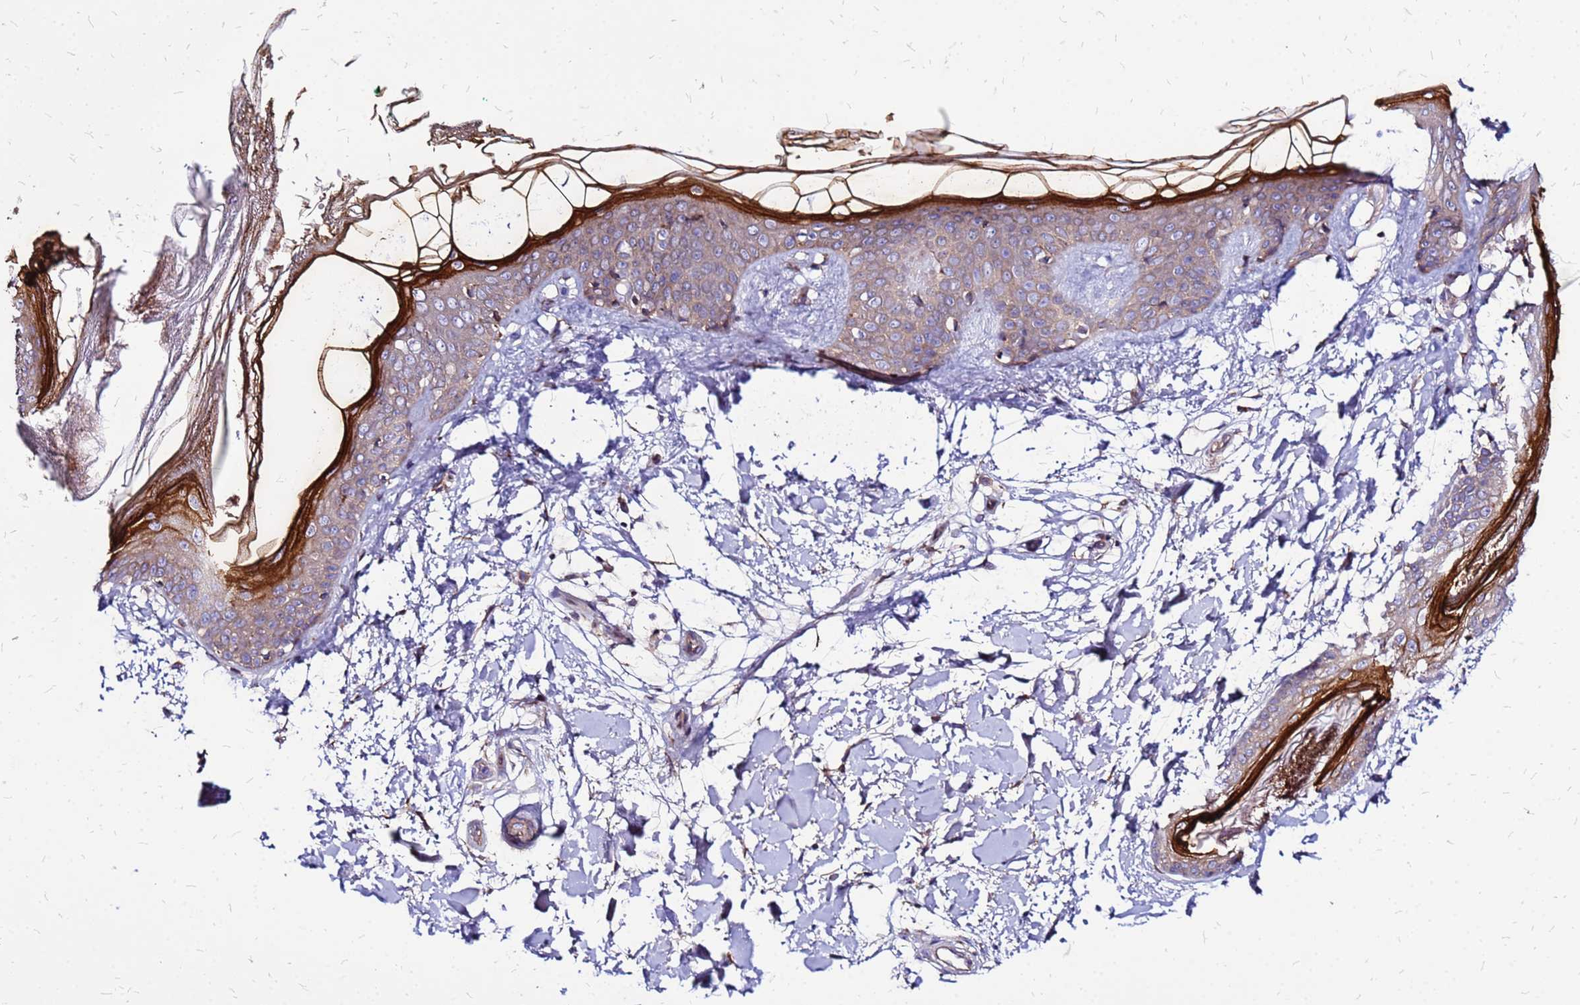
{"staining": {"intensity": "moderate", "quantity": ">75%", "location": "cytoplasmic/membranous"}, "tissue": "skin", "cell_type": "Fibroblasts", "image_type": "normal", "snomed": [{"axis": "morphology", "description": "Normal tissue, NOS"}, {"axis": "topography", "description": "Skin"}], "caption": "An image showing moderate cytoplasmic/membranous expression in about >75% of fibroblasts in normal skin, as visualized by brown immunohistochemical staining.", "gene": "VMO1", "patient": {"sex": "female", "age": 34}}